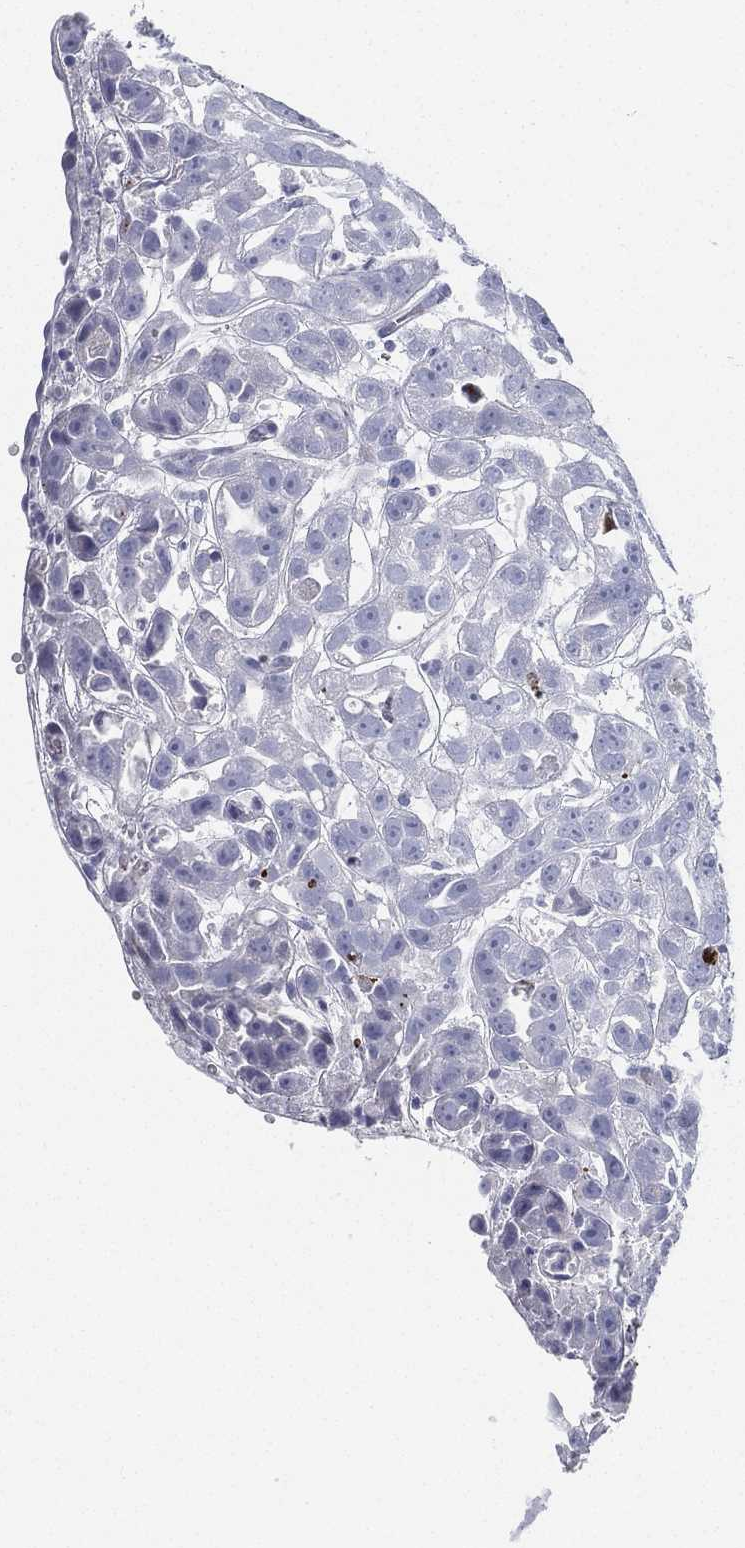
{"staining": {"intensity": "negative", "quantity": "none", "location": "none"}, "tissue": "urothelial cancer", "cell_type": "Tumor cells", "image_type": "cancer", "snomed": [{"axis": "morphology", "description": "Urothelial carcinoma, High grade"}, {"axis": "topography", "description": "Urinary bladder"}], "caption": "Immunohistochemistry (IHC) micrograph of neoplastic tissue: human urothelial cancer stained with DAB demonstrates no significant protein staining in tumor cells. (Brightfield microscopy of DAB immunohistochemistry at high magnification).", "gene": "SPPL2C", "patient": {"sex": "female", "age": 41}}